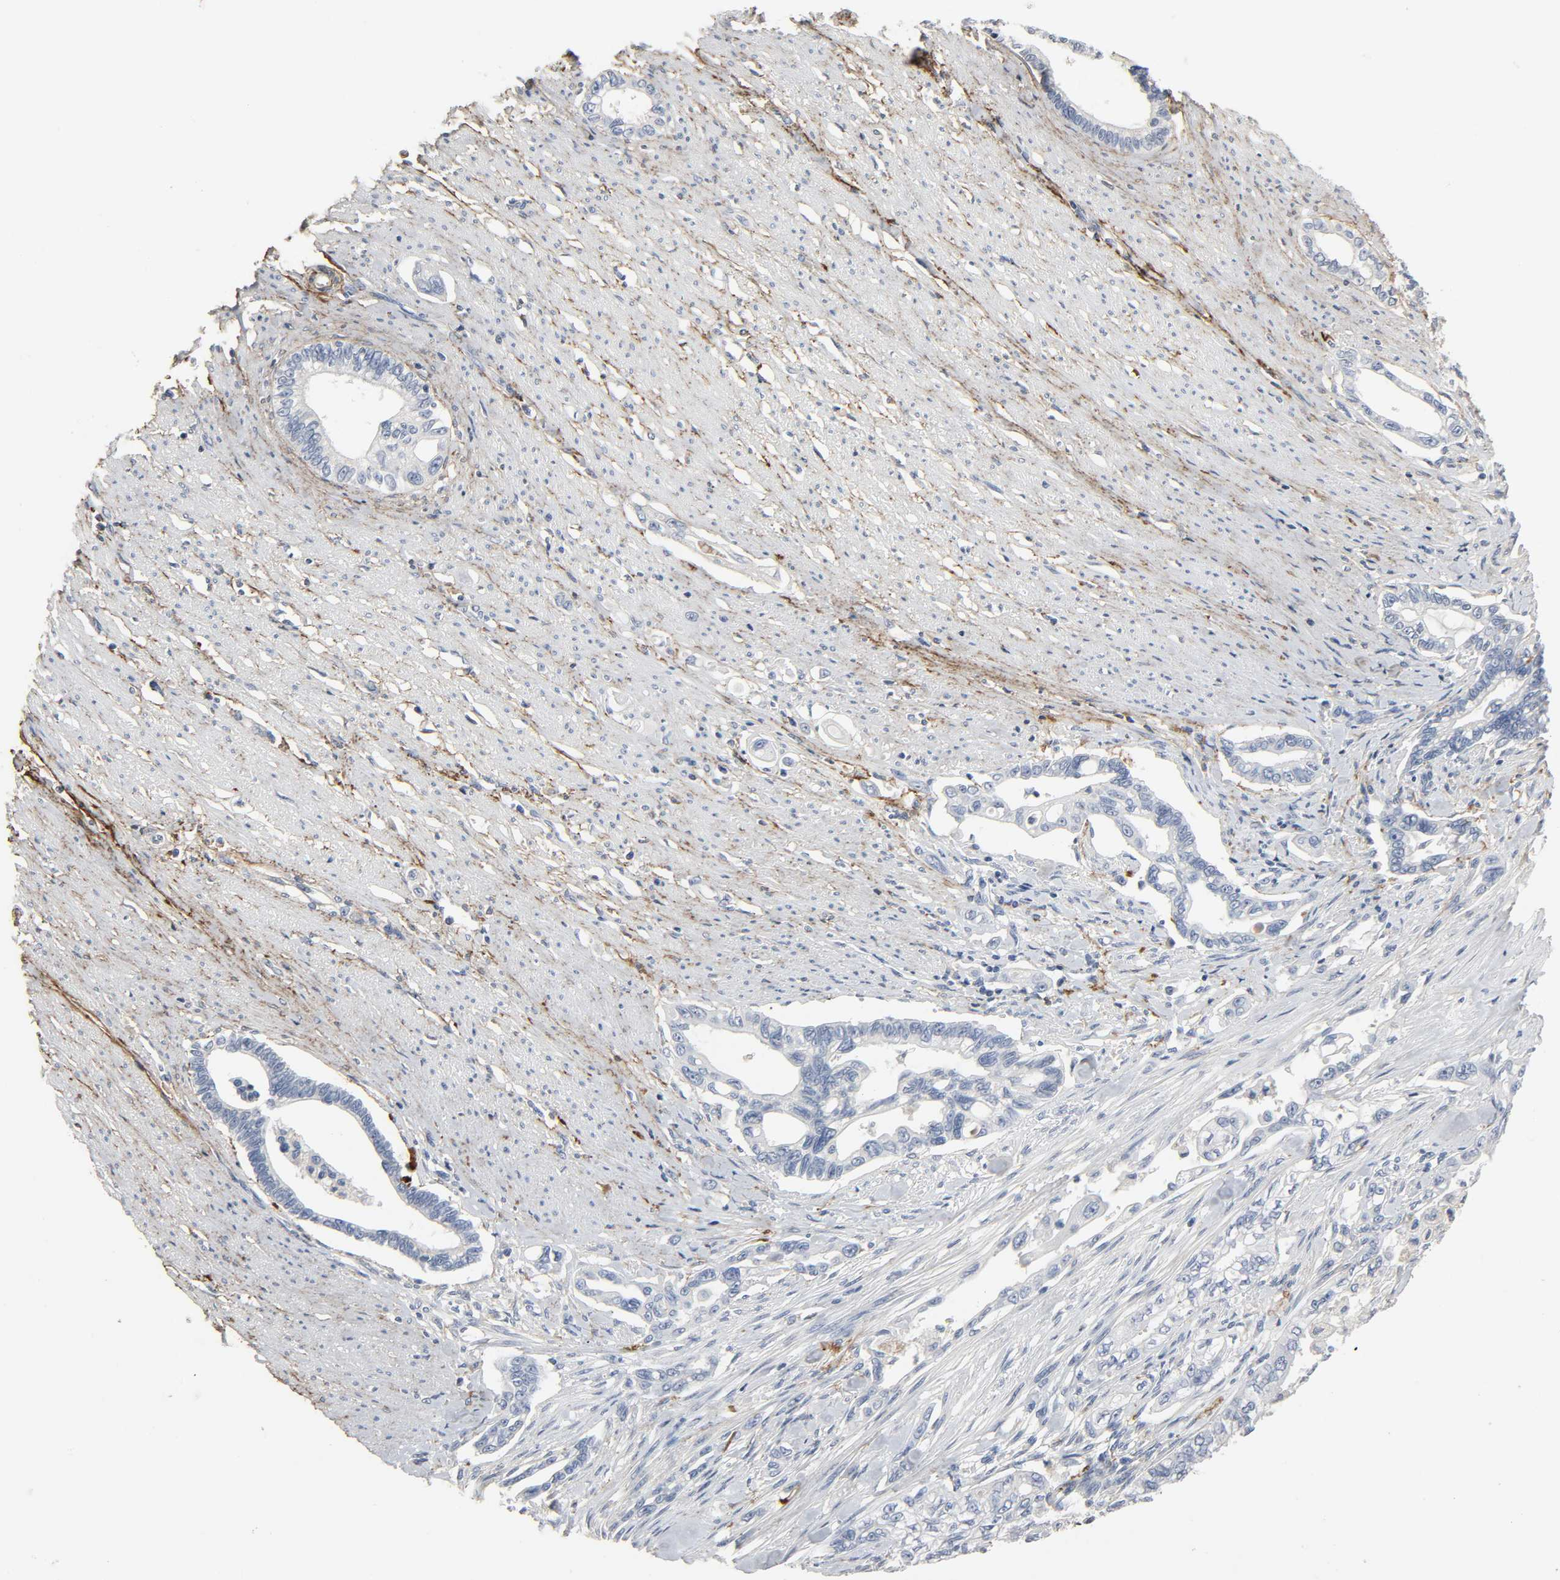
{"staining": {"intensity": "negative", "quantity": "none", "location": "none"}, "tissue": "pancreatic cancer", "cell_type": "Tumor cells", "image_type": "cancer", "snomed": [{"axis": "morphology", "description": "Normal tissue, NOS"}, {"axis": "topography", "description": "Pancreas"}], "caption": "This is an immunohistochemistry histopathology image of human pancreatic cancer. There is no expression in tumor cells.", "gene": "FBLN5", "patient": {"sex": "male", "age": 42}}